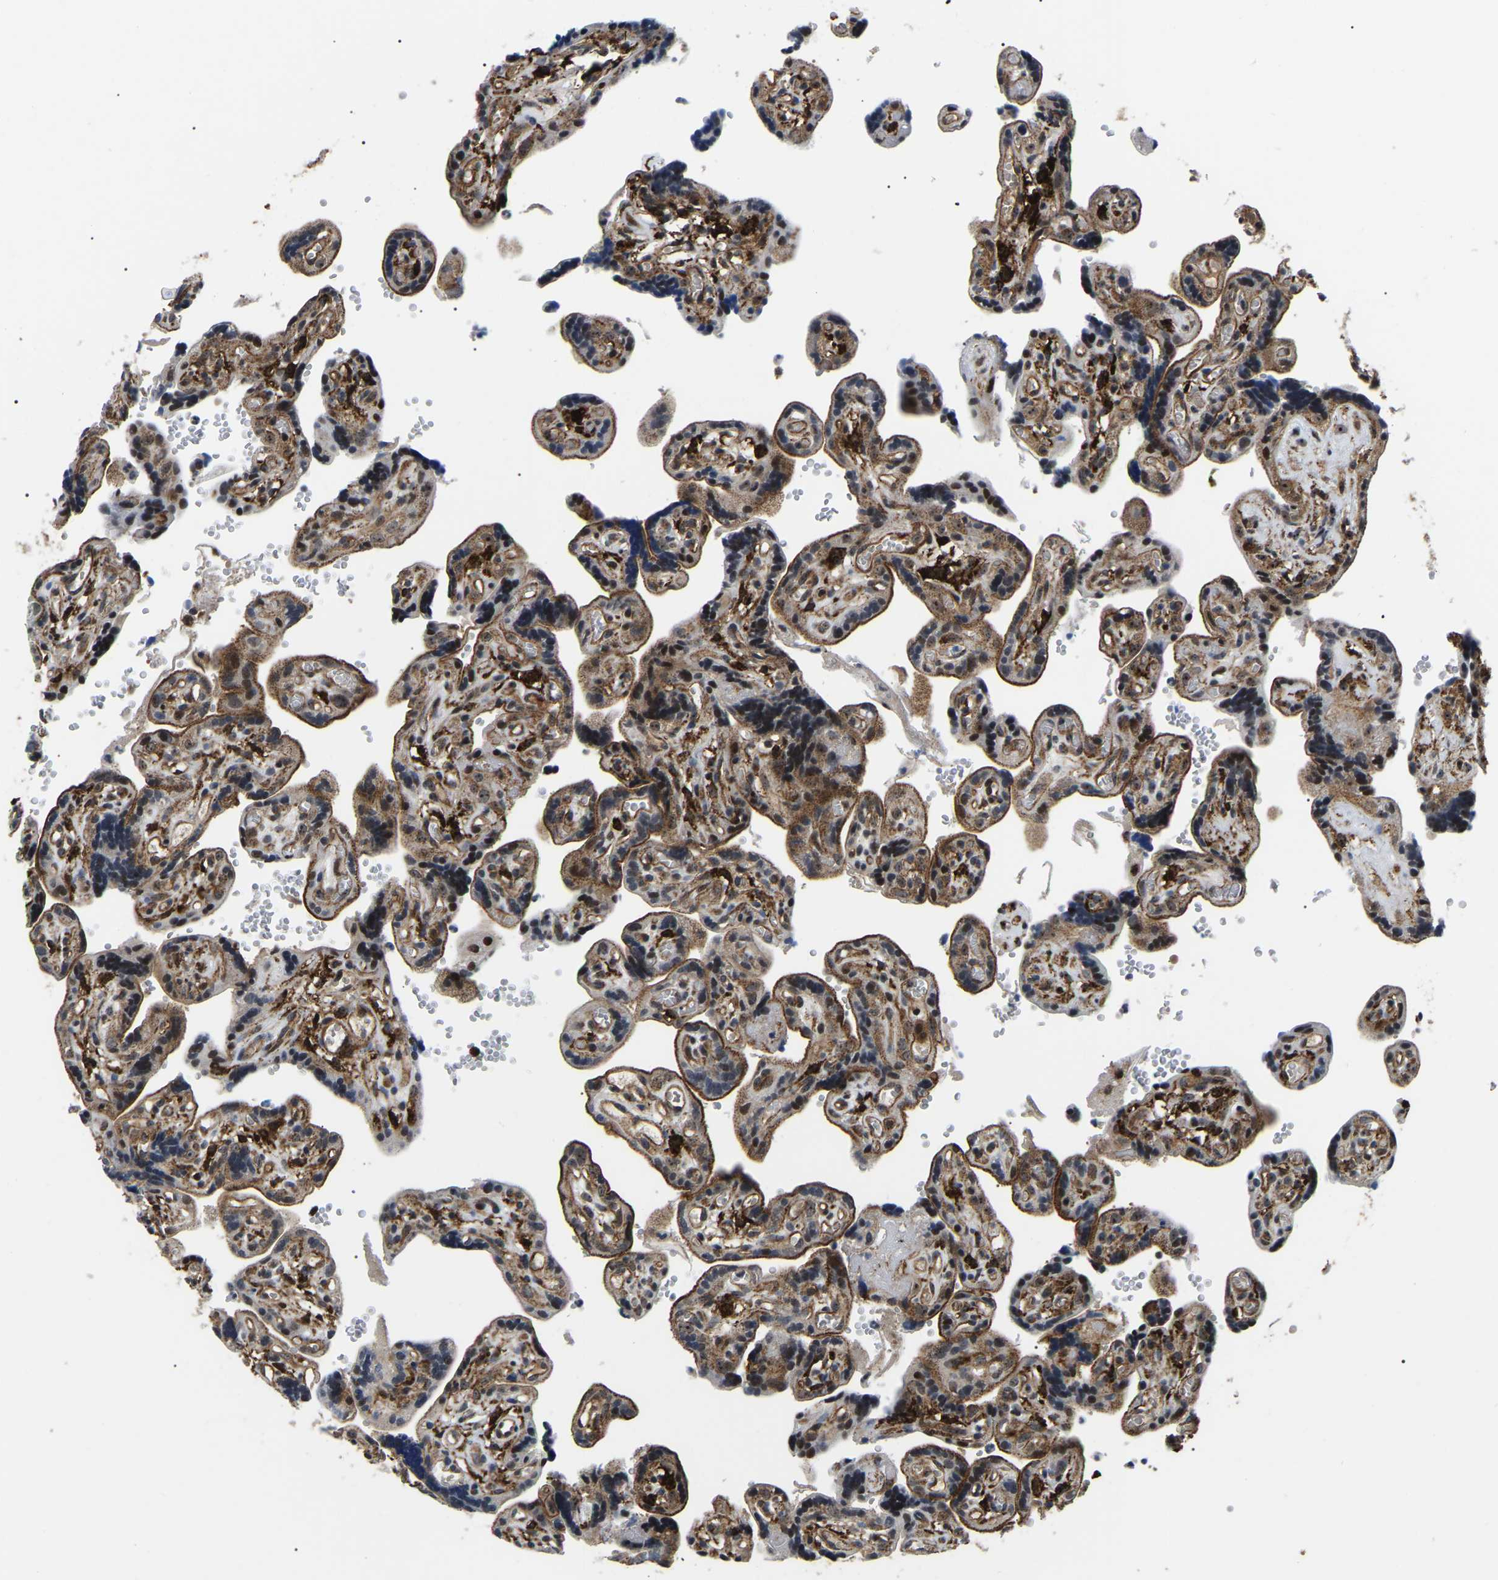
{"staining": {"intensity": "moderate", "quantity": ">75%", "location": "cytoplasmic/membranous,nuclear"}, "tissue": "placenta", "cell_type": "Decidual cells", "image_type": "normal", "snomed": [{"axis": "morphology", "description": "Normal tissue, NOS"}, {"axis": "topography", "description": "Placenta"}], "caption": "Immunohistochemical staining of unremarkable placenta reveals >75% levels of moderate cytoplasmic/membranous,nuclear protein staining in about >75% of decidual cells.", "gene": "RRP1B", "patient": {"sex": "female", "age": 30}}